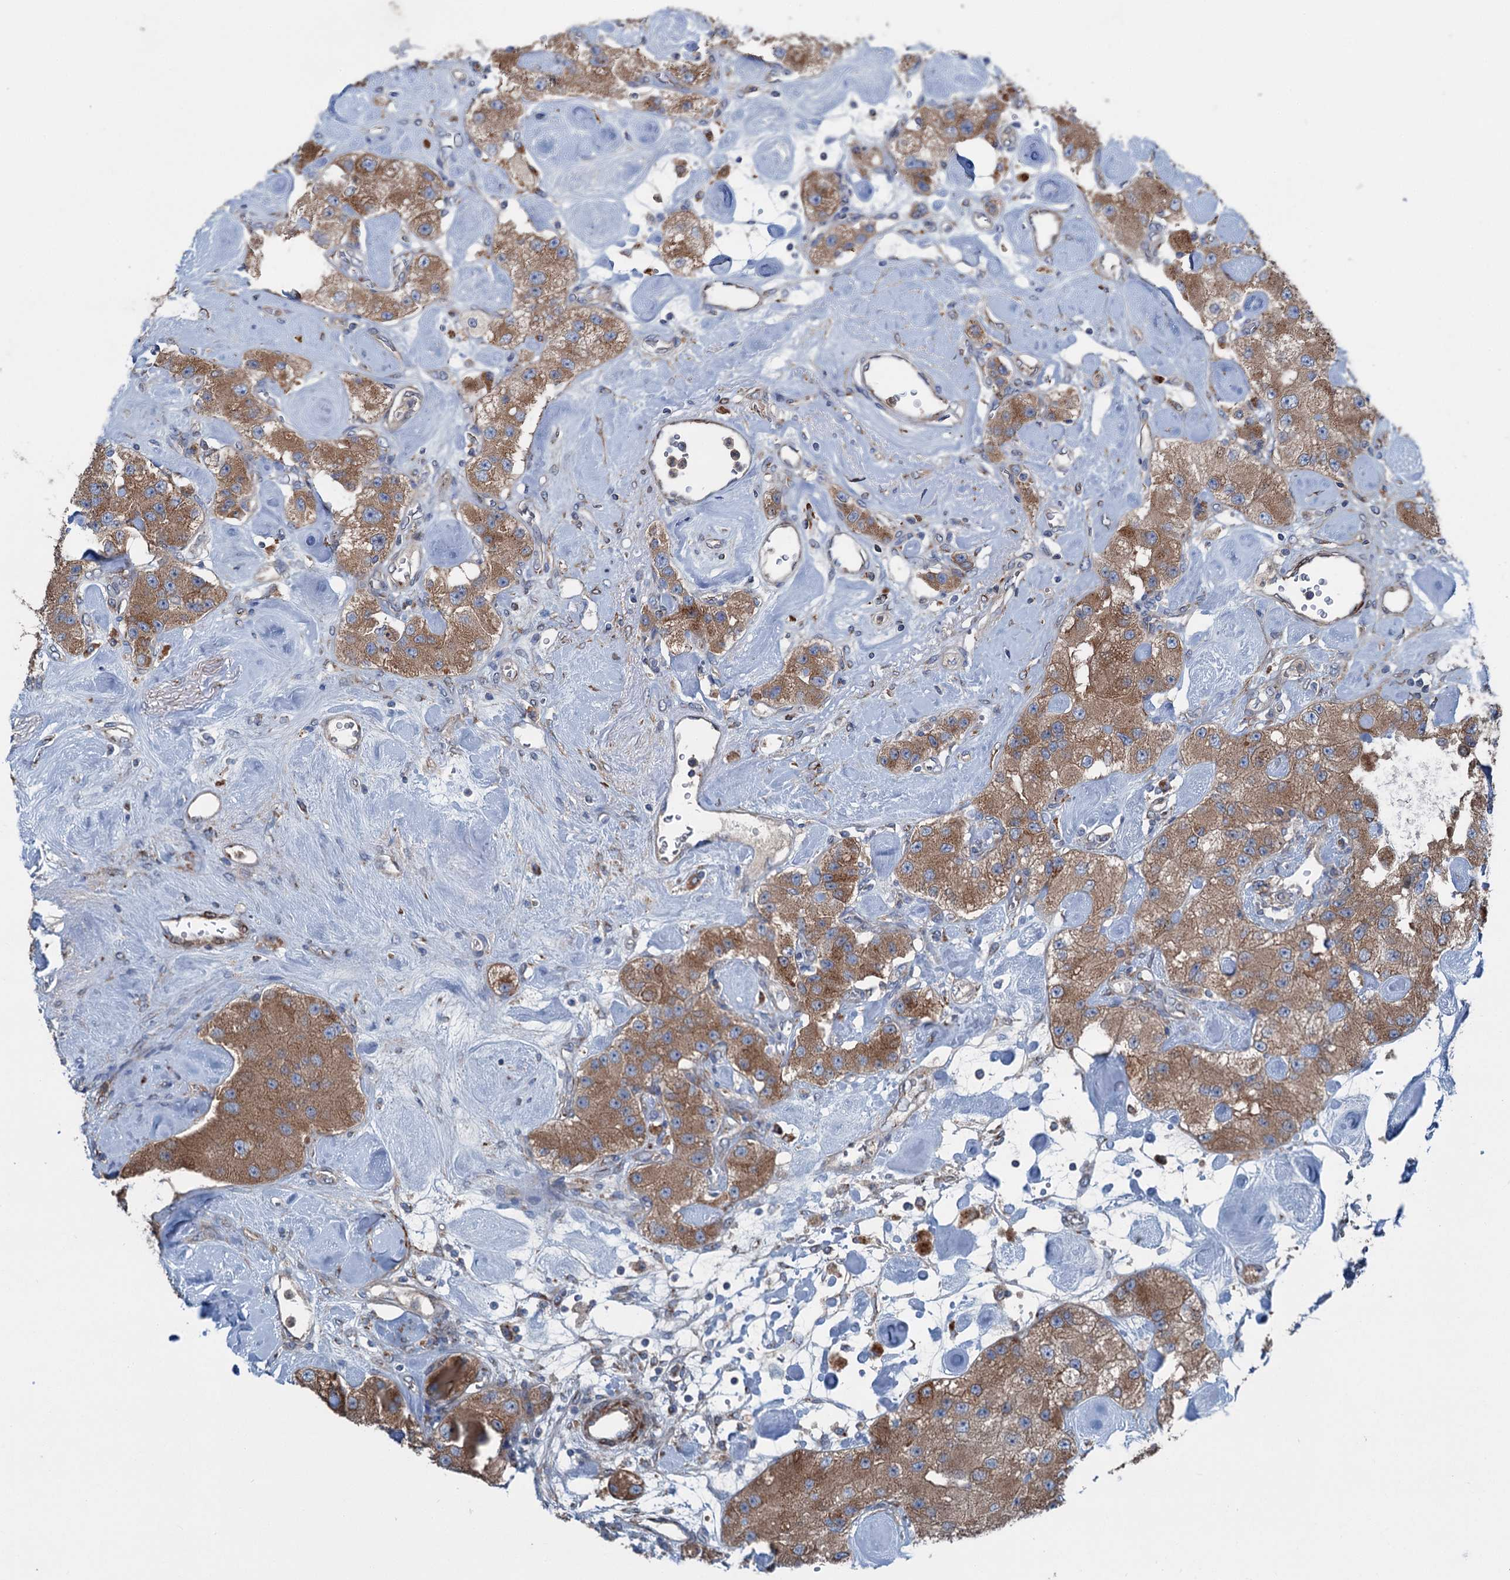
{"staining": {"intensity": "moderate", "quantity": ">75%", "location": "cytoplasmic/membranous"}, "tissue": "carcinoid", "cell_type": "Tumor cells", "image_type": "cancer", "snomed": [{"axis": "morphology", "description": "Carcinoid, malignant, NOS"}, {"axis": "topography", "description": "Pancreas"}], "caption": "Tumor cells demonstrate medium levels of moderate cytoplasmic/membranous staining in about >75% of cells in carcinoid.", "gene": "CALCOCO1", "patient": {"sex": "male", "age": 41}}